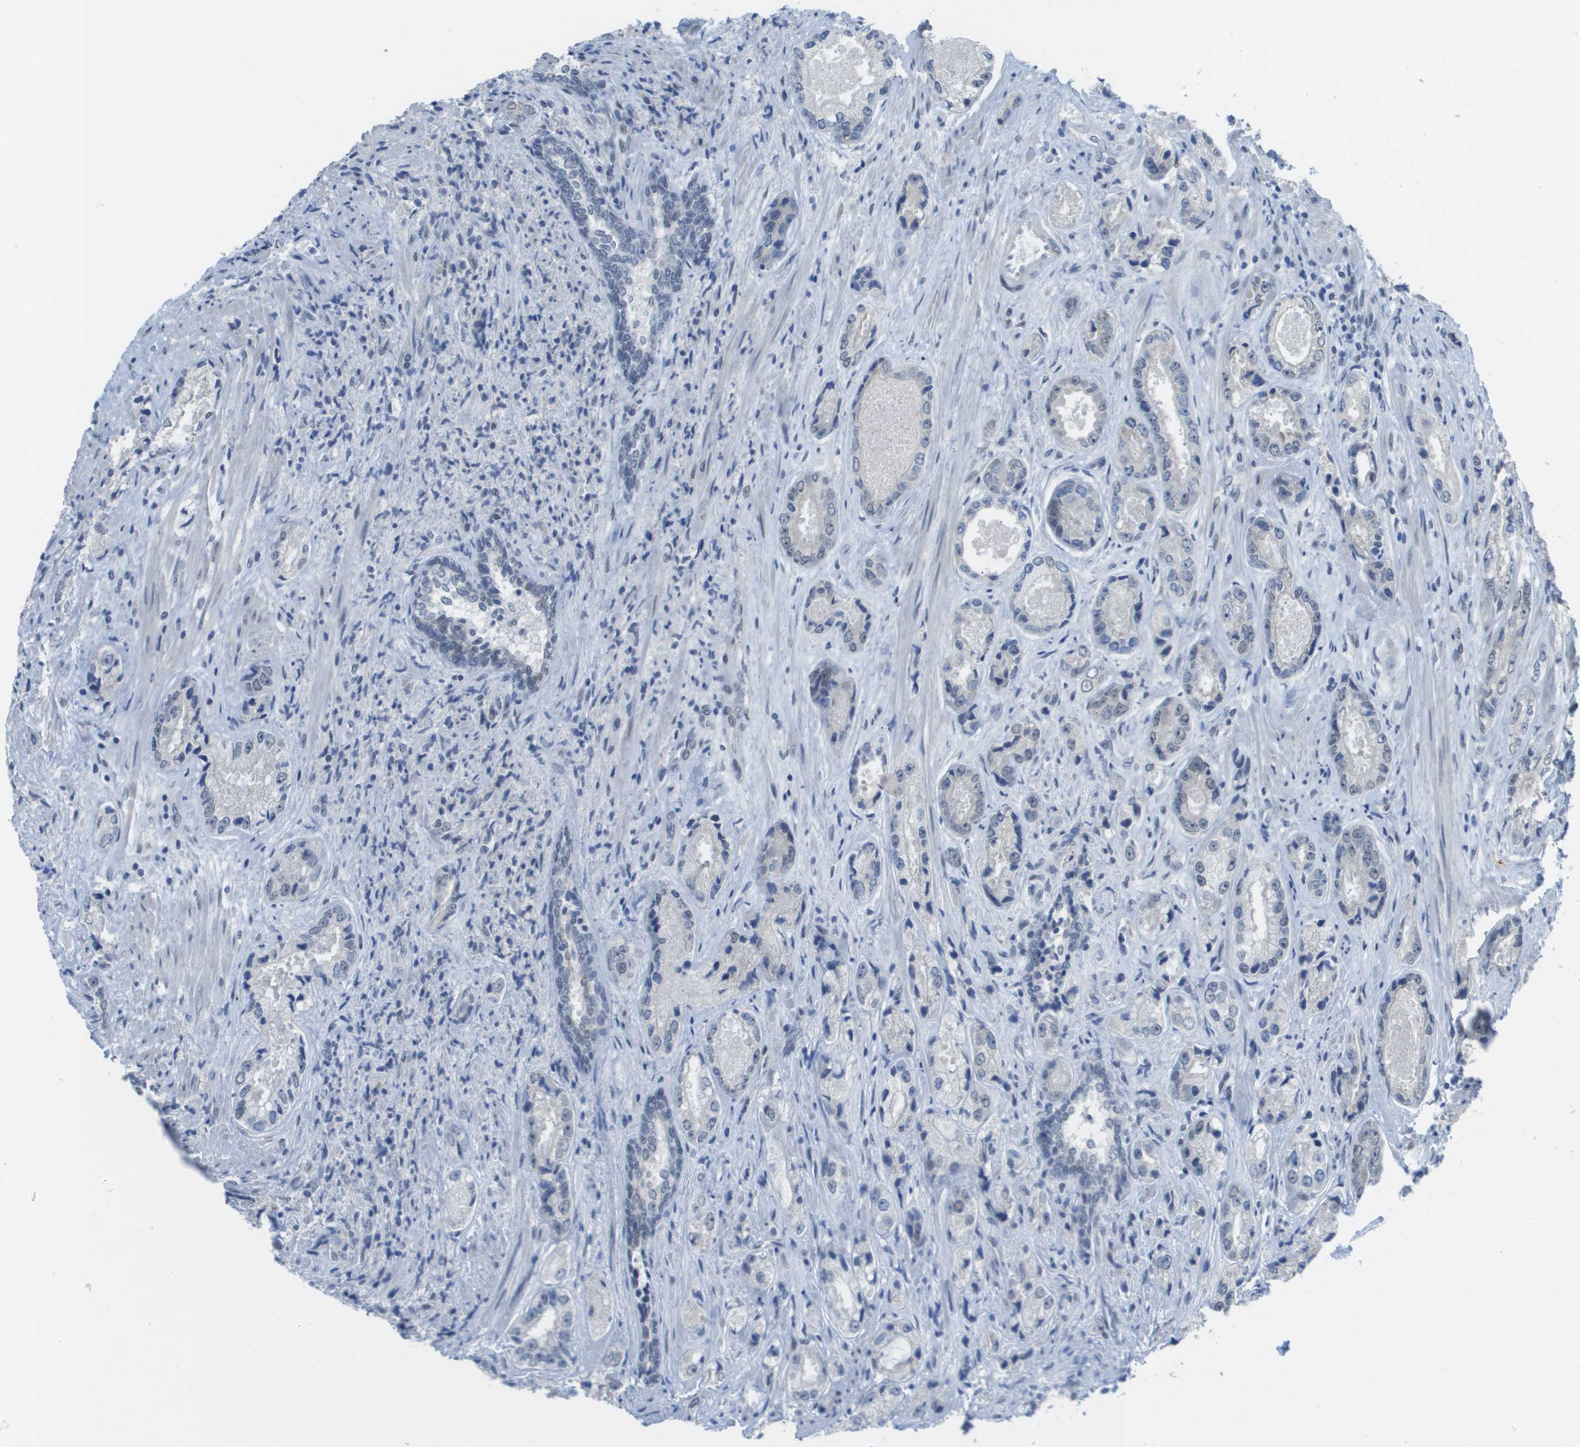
{"staining": {"intensity": "negative", "quantity": "none", "location": "none"}, "tissue": "prostate cancer", "cell_type": "Tumor cells", "image_type": "cancer", "snomed": [{"axis": "morphology", "description": "Adenocarcinoma, High grade"}, {"axis": "topography", "description": "Prostate"}], "caption": "Immunohistochemical staining of adenocarcinoma (high-grade) (prostate) reveals no significant positivity in tumor cells.", "gene": "ARID1B", "patient": {"sex": "male", "age": 61}}